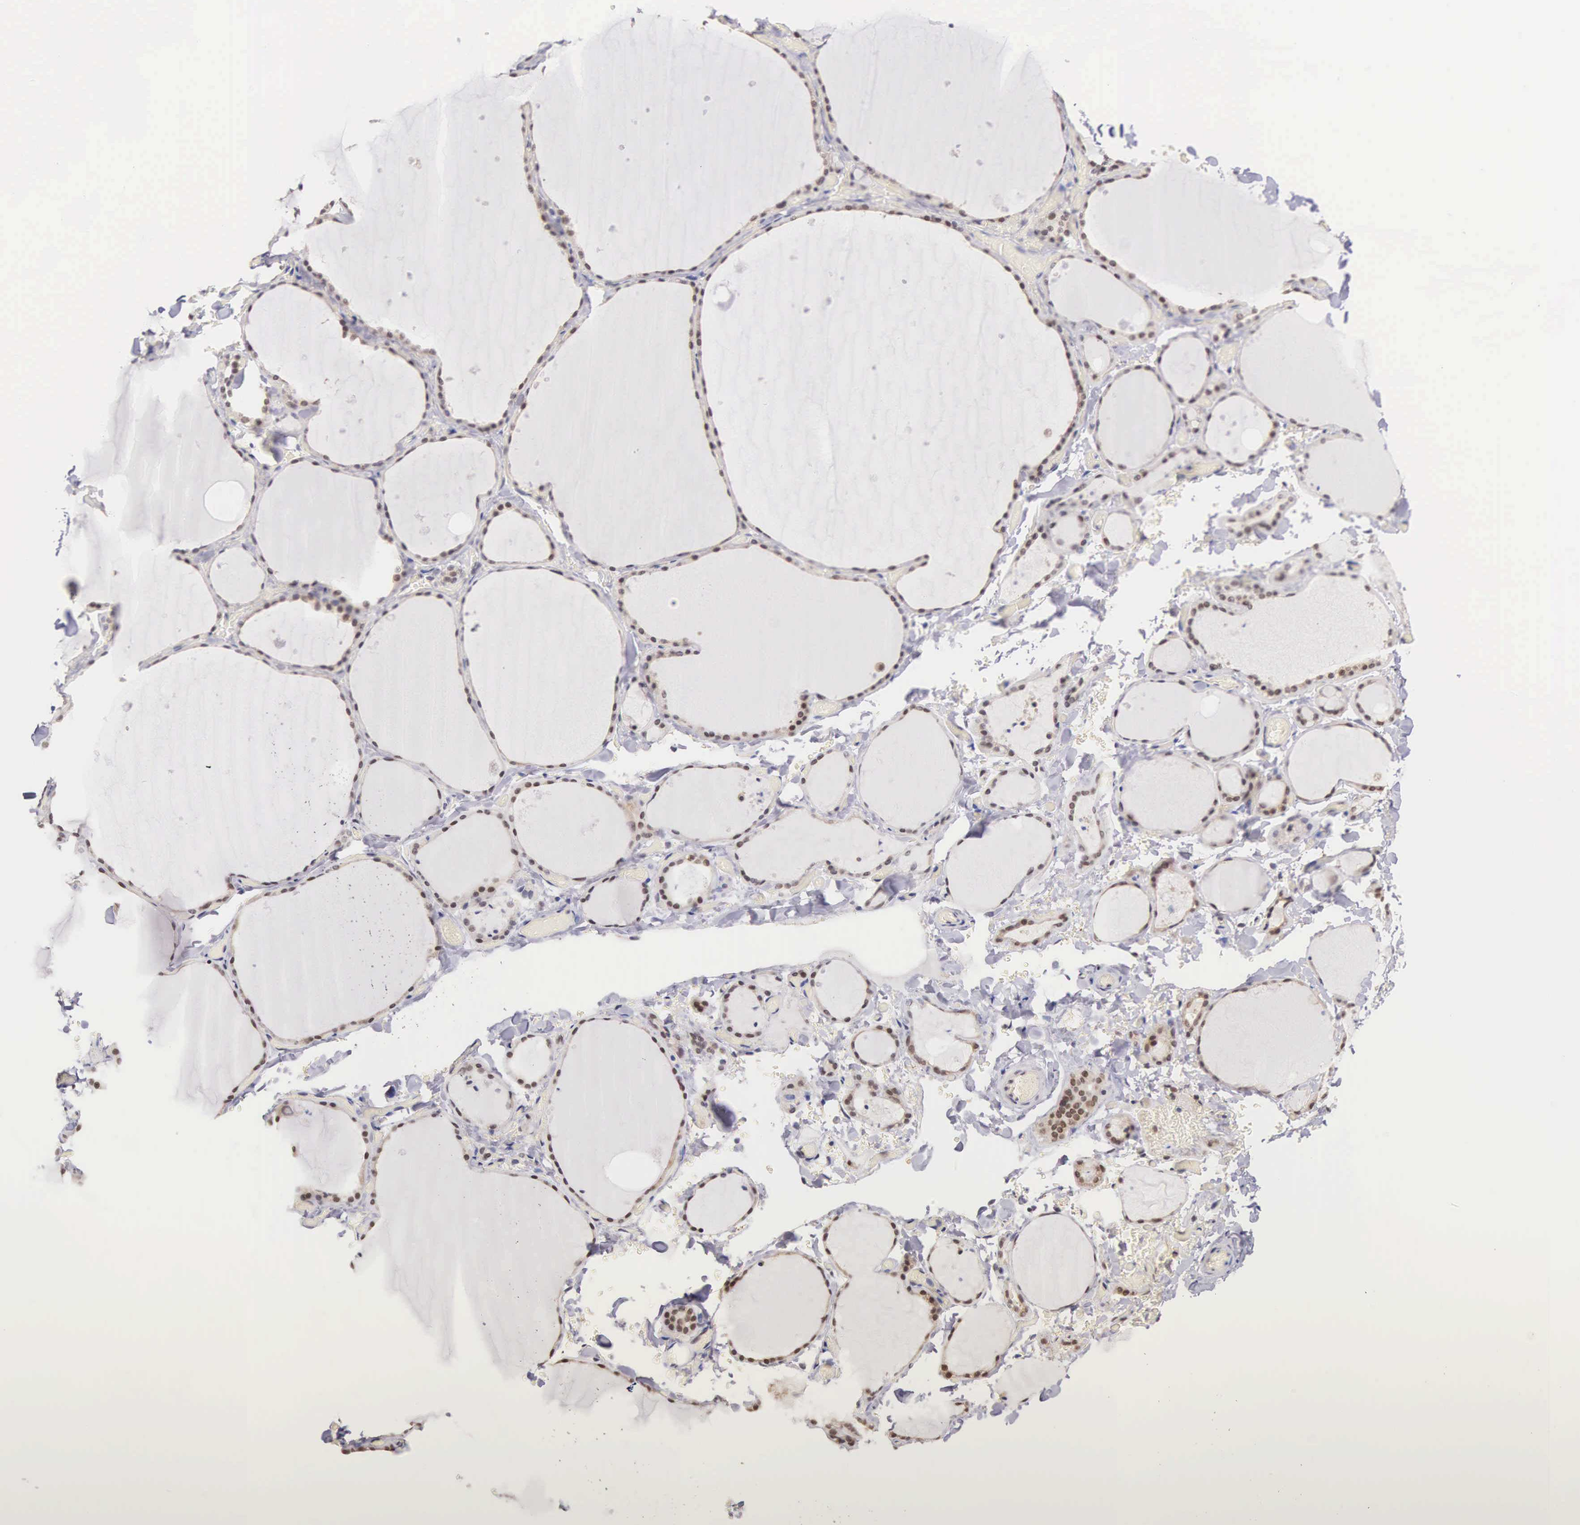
{"staining": {"intensity": "weak", "quantity": "25%-75%", "location": "nuclear"}, "tissue": "thyroid gland", "cell_type": "Glandular cells", "image_type": "normal", "snomed": [{"axis": "morphology", "description": "Normal tissue, NOS"}, {"axis": "topography", "description": "Thyroid gland"}], "caption": "Brown immunohistochemical staining in unremarkable thyroid gland reveals weak nuclear positivity in about 25%-75% of glandular cells.", "gene": "HMGXB4", "patient": {"sex": "male", "age": 34}}